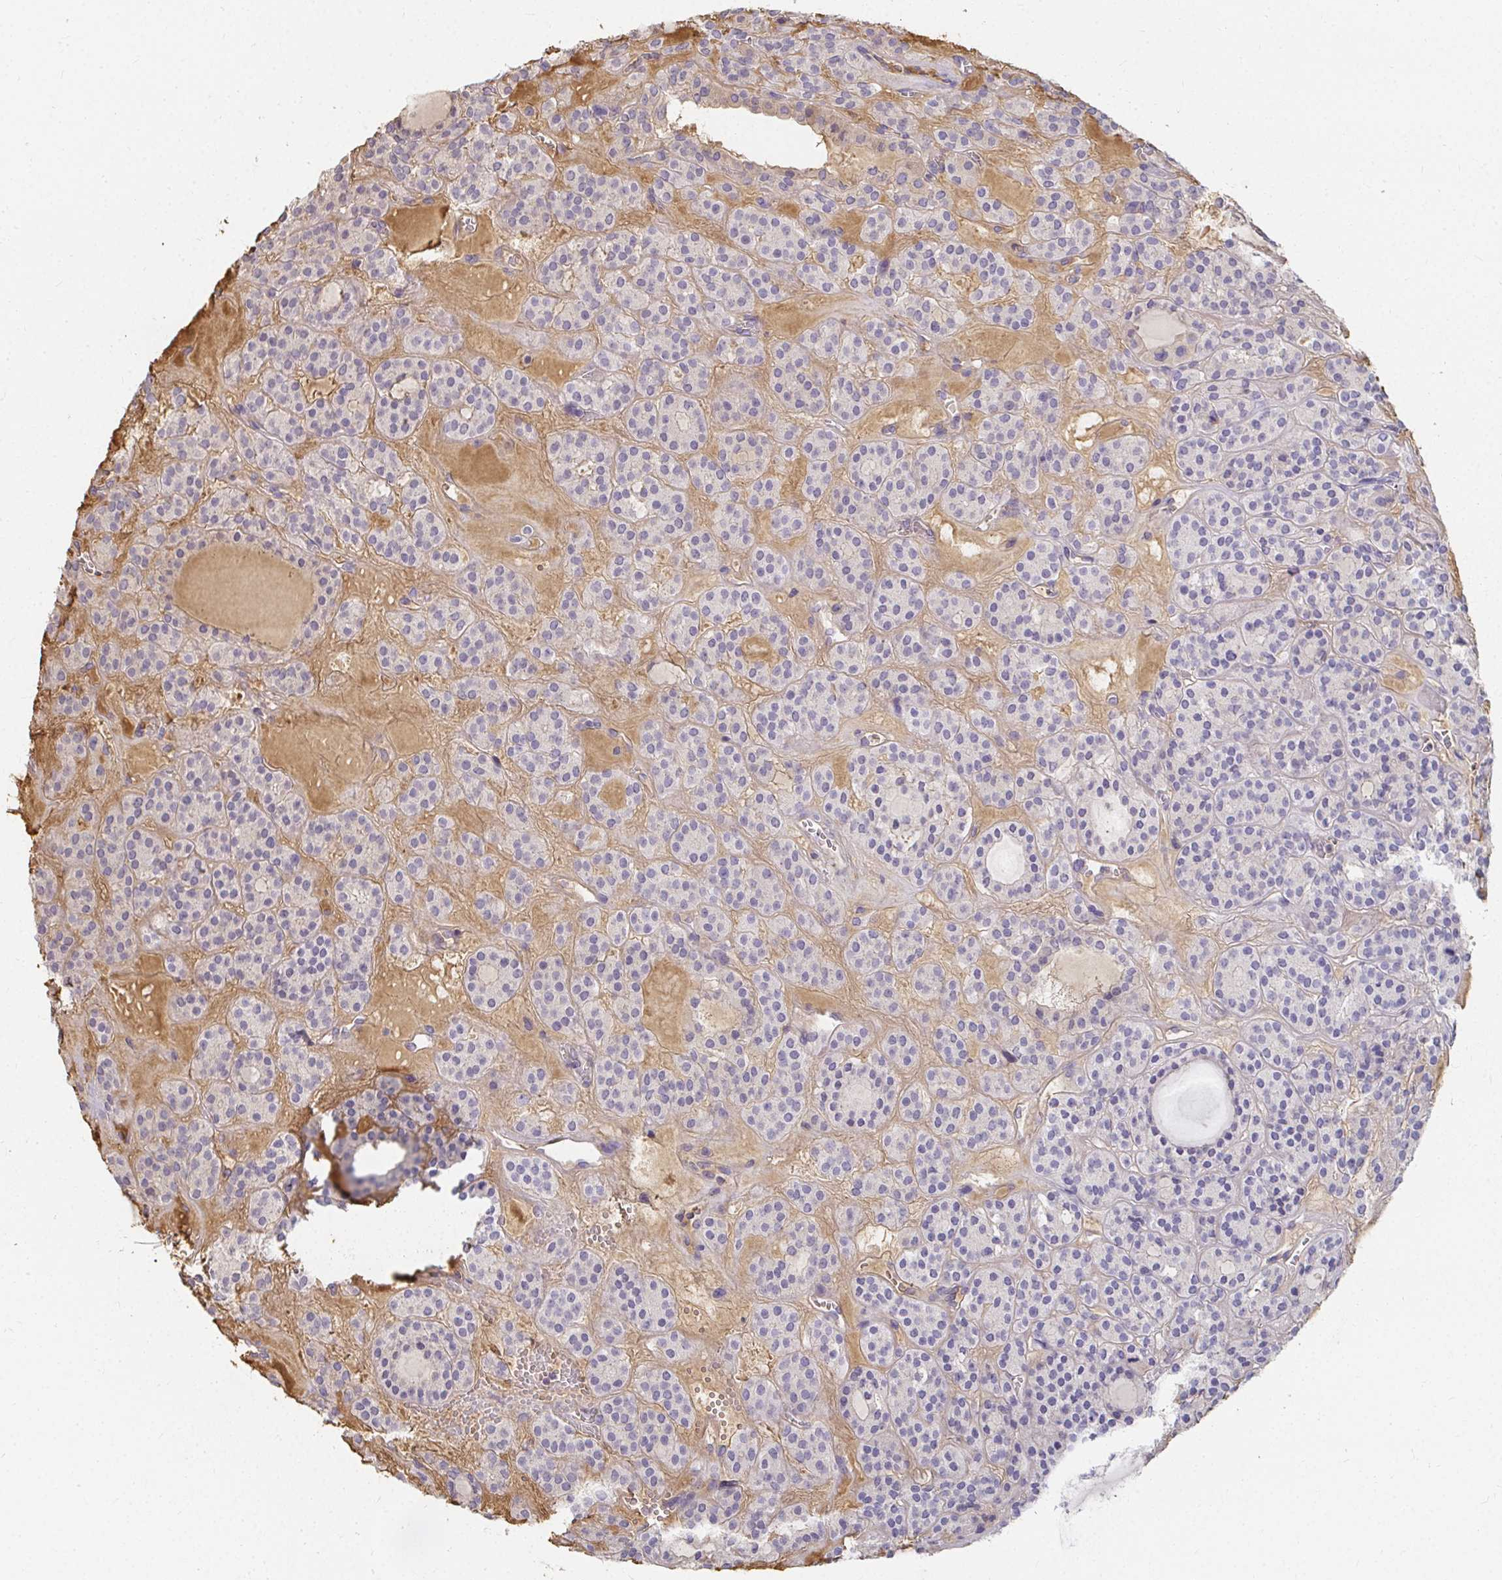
{"staining": {"intensity": "negative", "quantity": "none", "location": "none"}, "tissue": "thyroid cancer", "cell_type": "Tumor cells", "image_type": "cancer", "snomed": [{"axis": "morphology", "description": "Follicular adenoma carcinoma, NOS"}, {"axis": "topography", "description": "Thyroid gland"}], "caption": "Immunohistochemistry (IHC) photomicrograph of neoplastic tissue: thyroid cancer (follicular adenoma carcinoma) stained with DAB (3,3'-diaminobenzidine) shows no significant protein expression in tumor cells.", "gene": "LOXL4", "patient": {"sex": "female", "age": 63}}